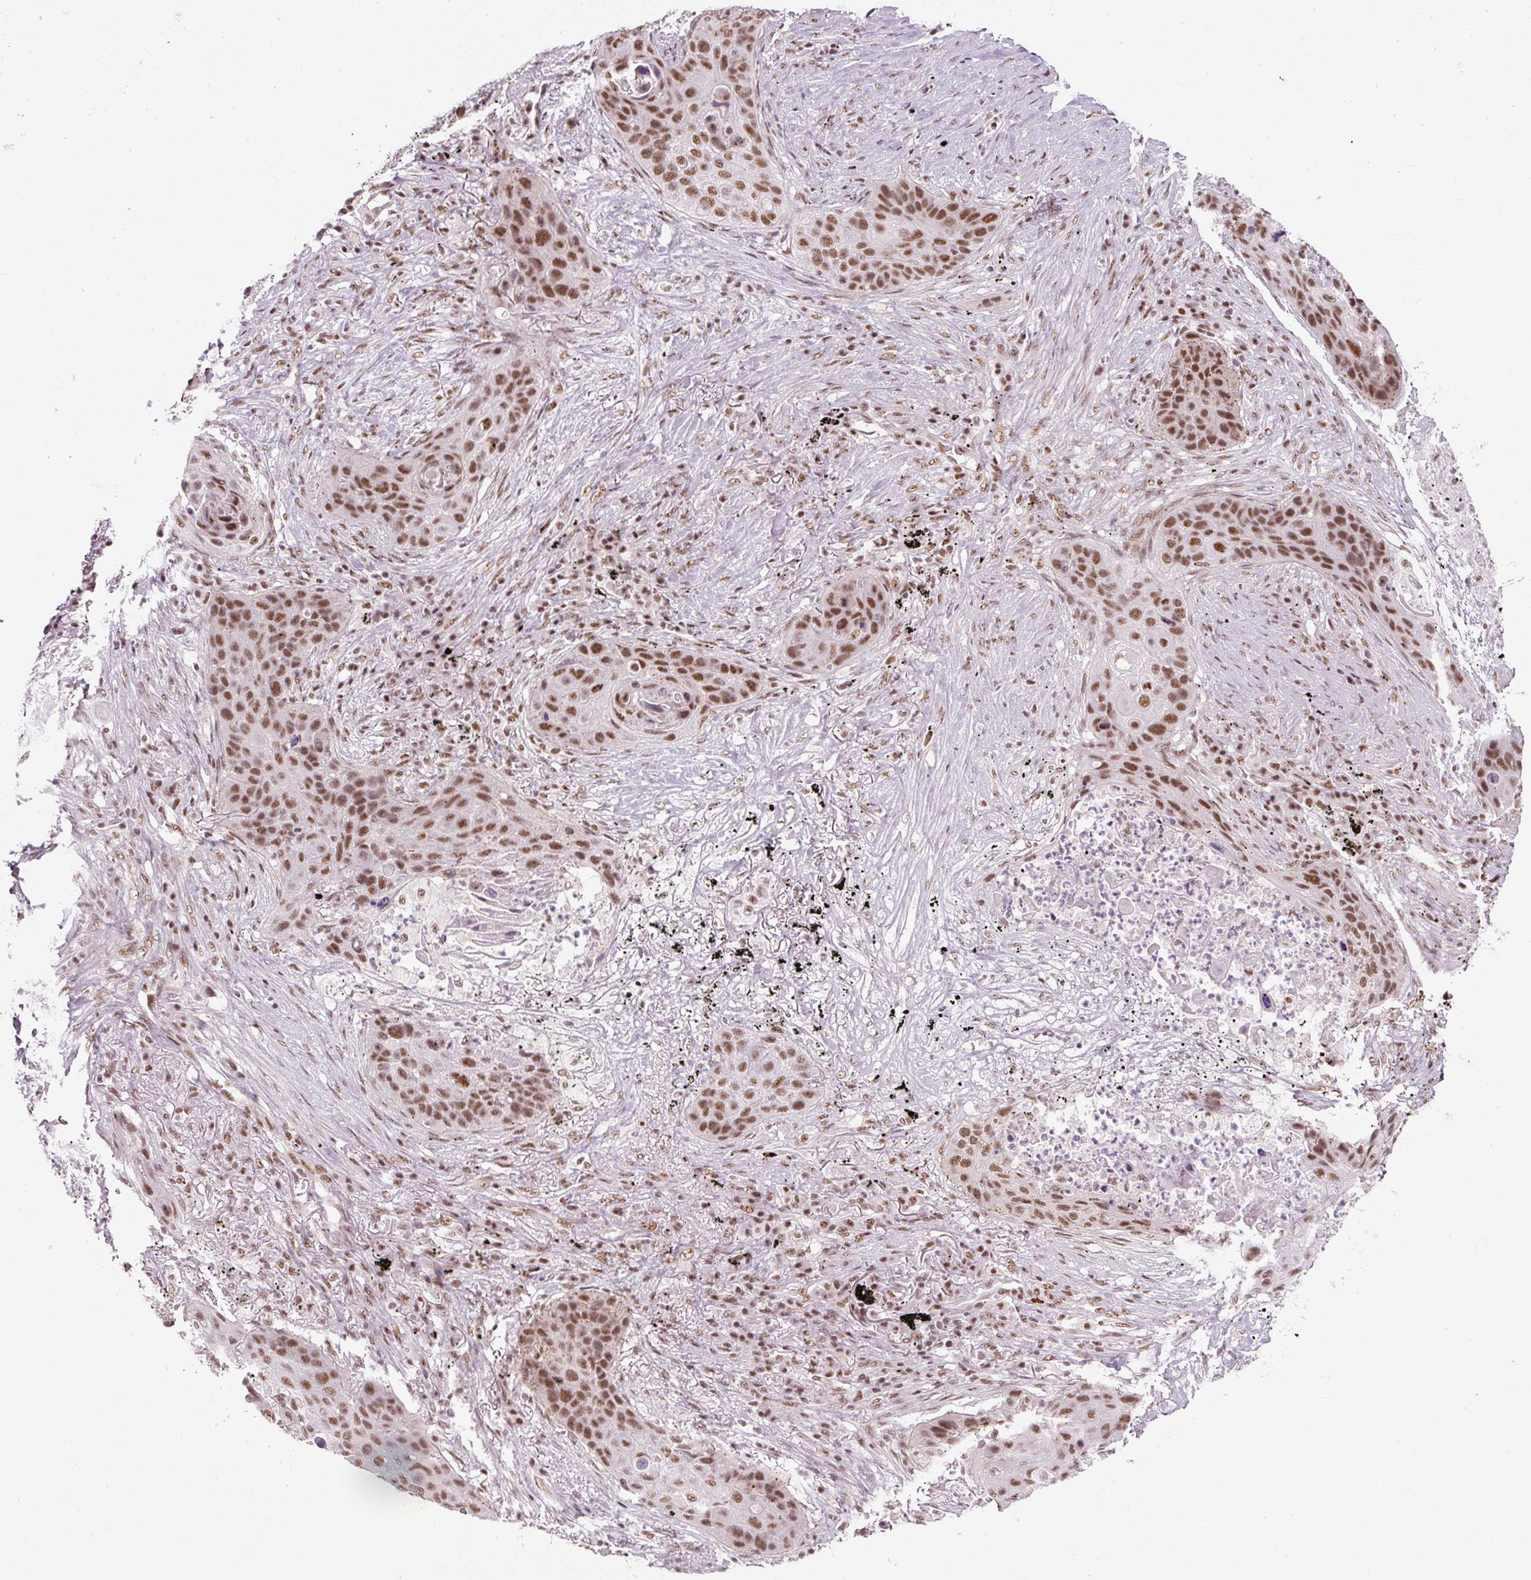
{"staining": {"intensity": "moderate", "quantity": ">75%", "location": "nuclear"}, "tissue": "lung cancer", "cell_type": "Tumor cells", "image_type": "cancer", "snomed": [{"axis": "morphology", "description": "Squamous cell carcinoma, NOS"}, {"axis": "topography", "description": "Lung"}], "caption": "This micrograph exhibits immunohistochemistry (IHC) staining of human lung cancer (squamous cell carcinoma), with medium moderate nuclear positivity in about >75% of tumor cells.", "gene": "U2AF2", "patient": {"sex": "female", "age": 63}}